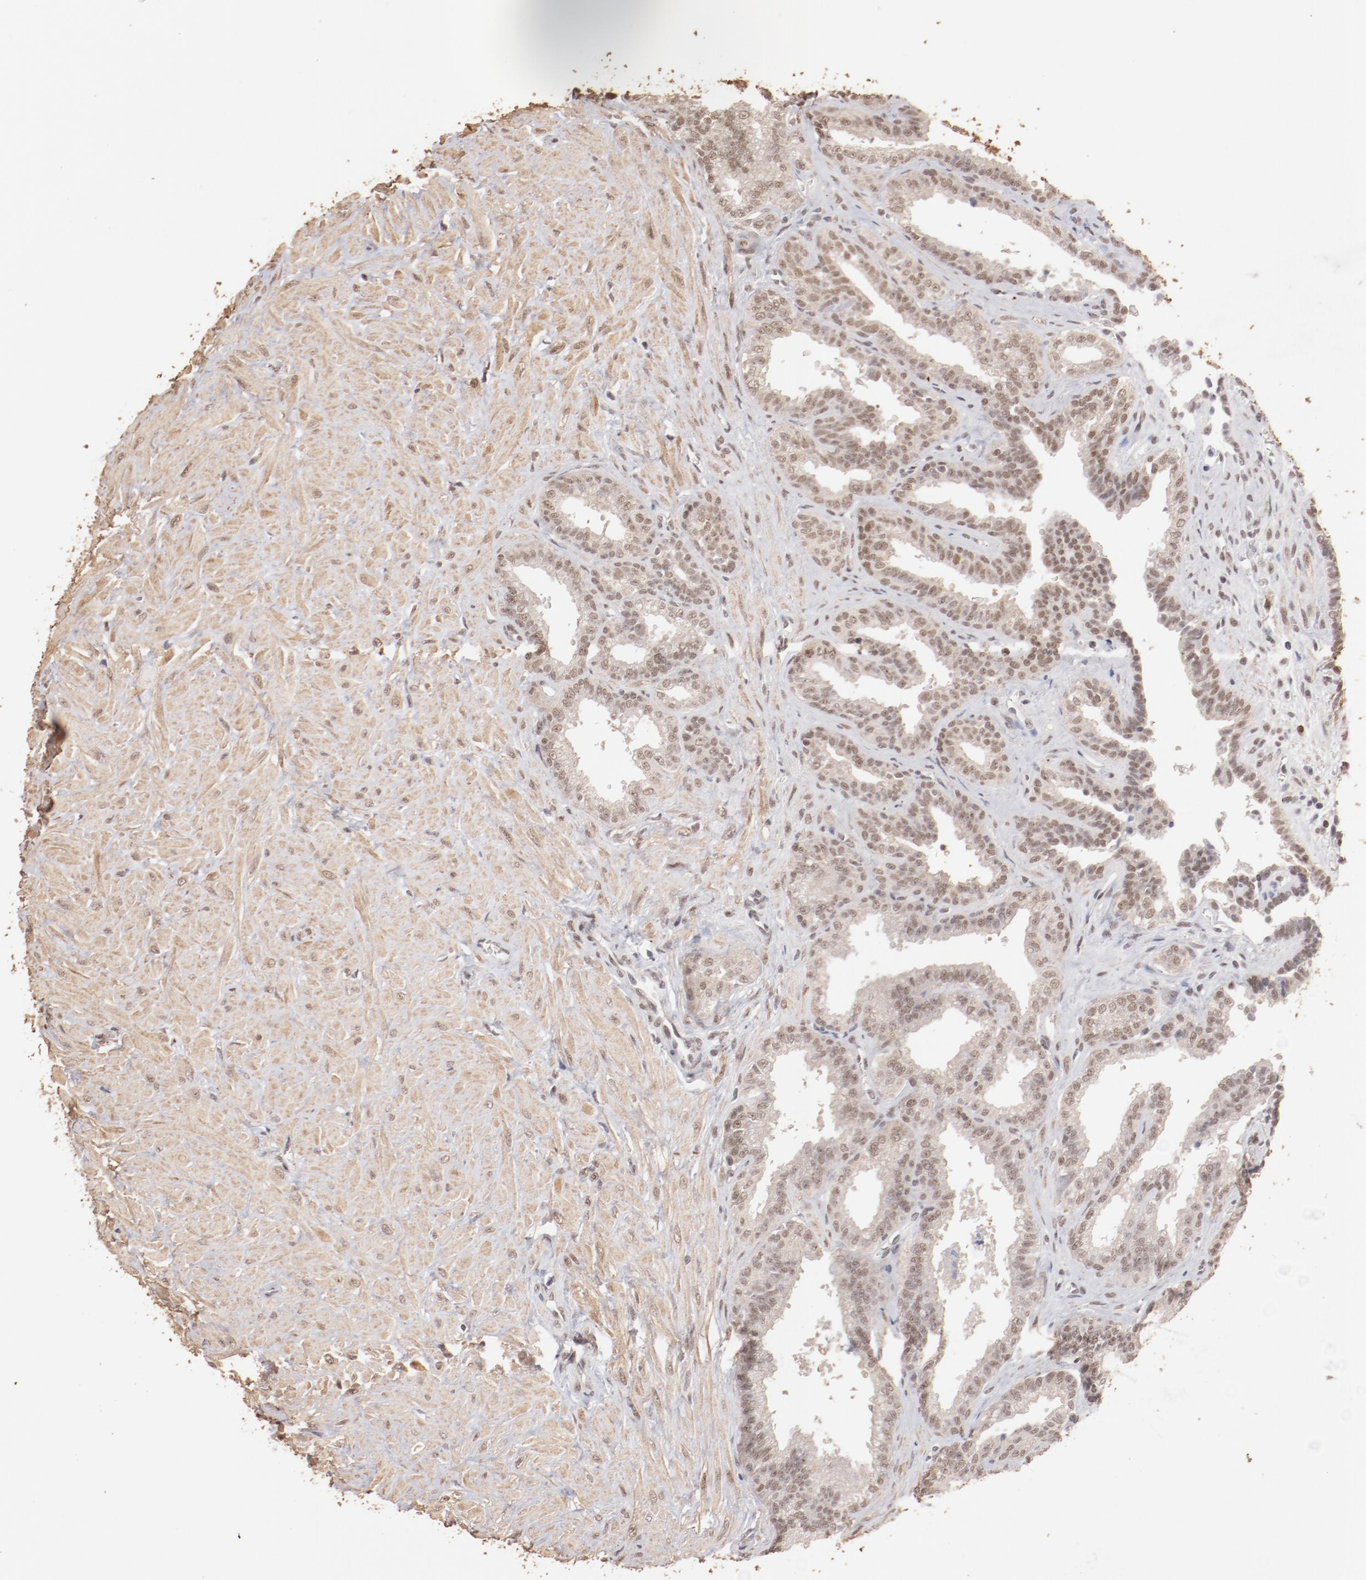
{"staining": {"intensity": "weak", "quantity": ">75%", "location": "cytoplasmic/membranous,nuclear"}, "tissue": "seminal vesicle", "cell_type": "Glandular cells", "image_type": "normal", "snomed": [{"axis": "morphology", "description": "Normal tissue, NOS"}, {"axis": "topography", "description": "Seminal veicle"}], "caption": "DAB immunohistochemical staining of benign seminal vesicle exhibits weak cytoplasmic/membranous,nuclear protein positivity in approximately >75% of glandular cells. Ihc stains the protein in brown and the nuclei are stained blue.", "gene": "CLOCK", "patient": {"sex": "male", "age": 26}}